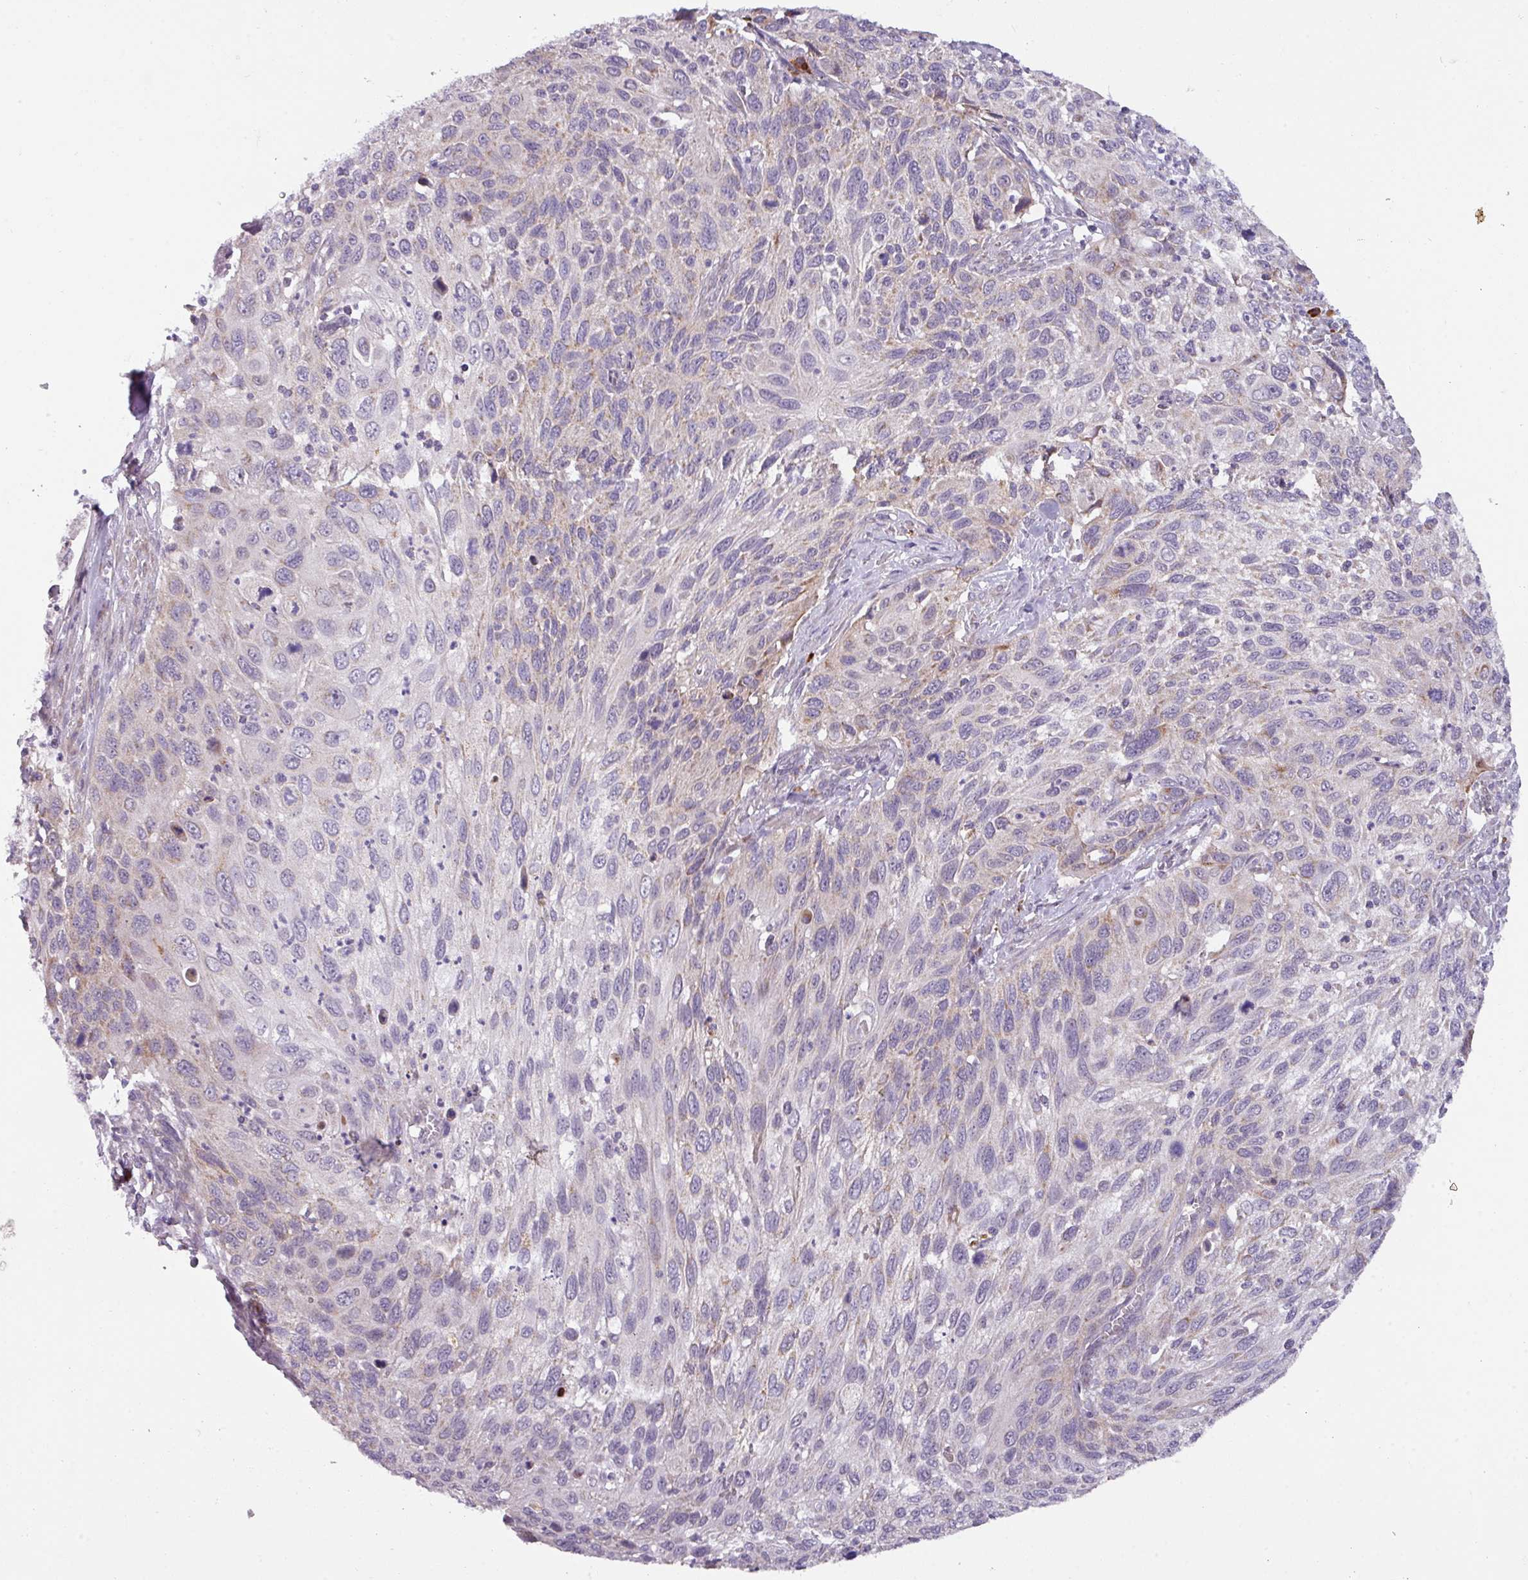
{"staining": {"intensity": "moderate", "quantity": "<25%", "location": "cytoplasmic/membranous"}, "tissue": "cervical cancer", "cell_type": "Tumor cells", "image_type": "cancer", "snomed": [{"axis": "morphology", "description": "Squamous cell carcinoma, NOS"}, {"axis": "topography", "description": "Cervix"}], "caption": "Immunohistochemistry (DAB) staining of squamous cell carcinoma (cervical) shows moderate cytoplasmic/membranous protein positivity in about <25% of tumor cells.", "gene": "C2orf68", "patient": {"sex": "female", "age": 70}}